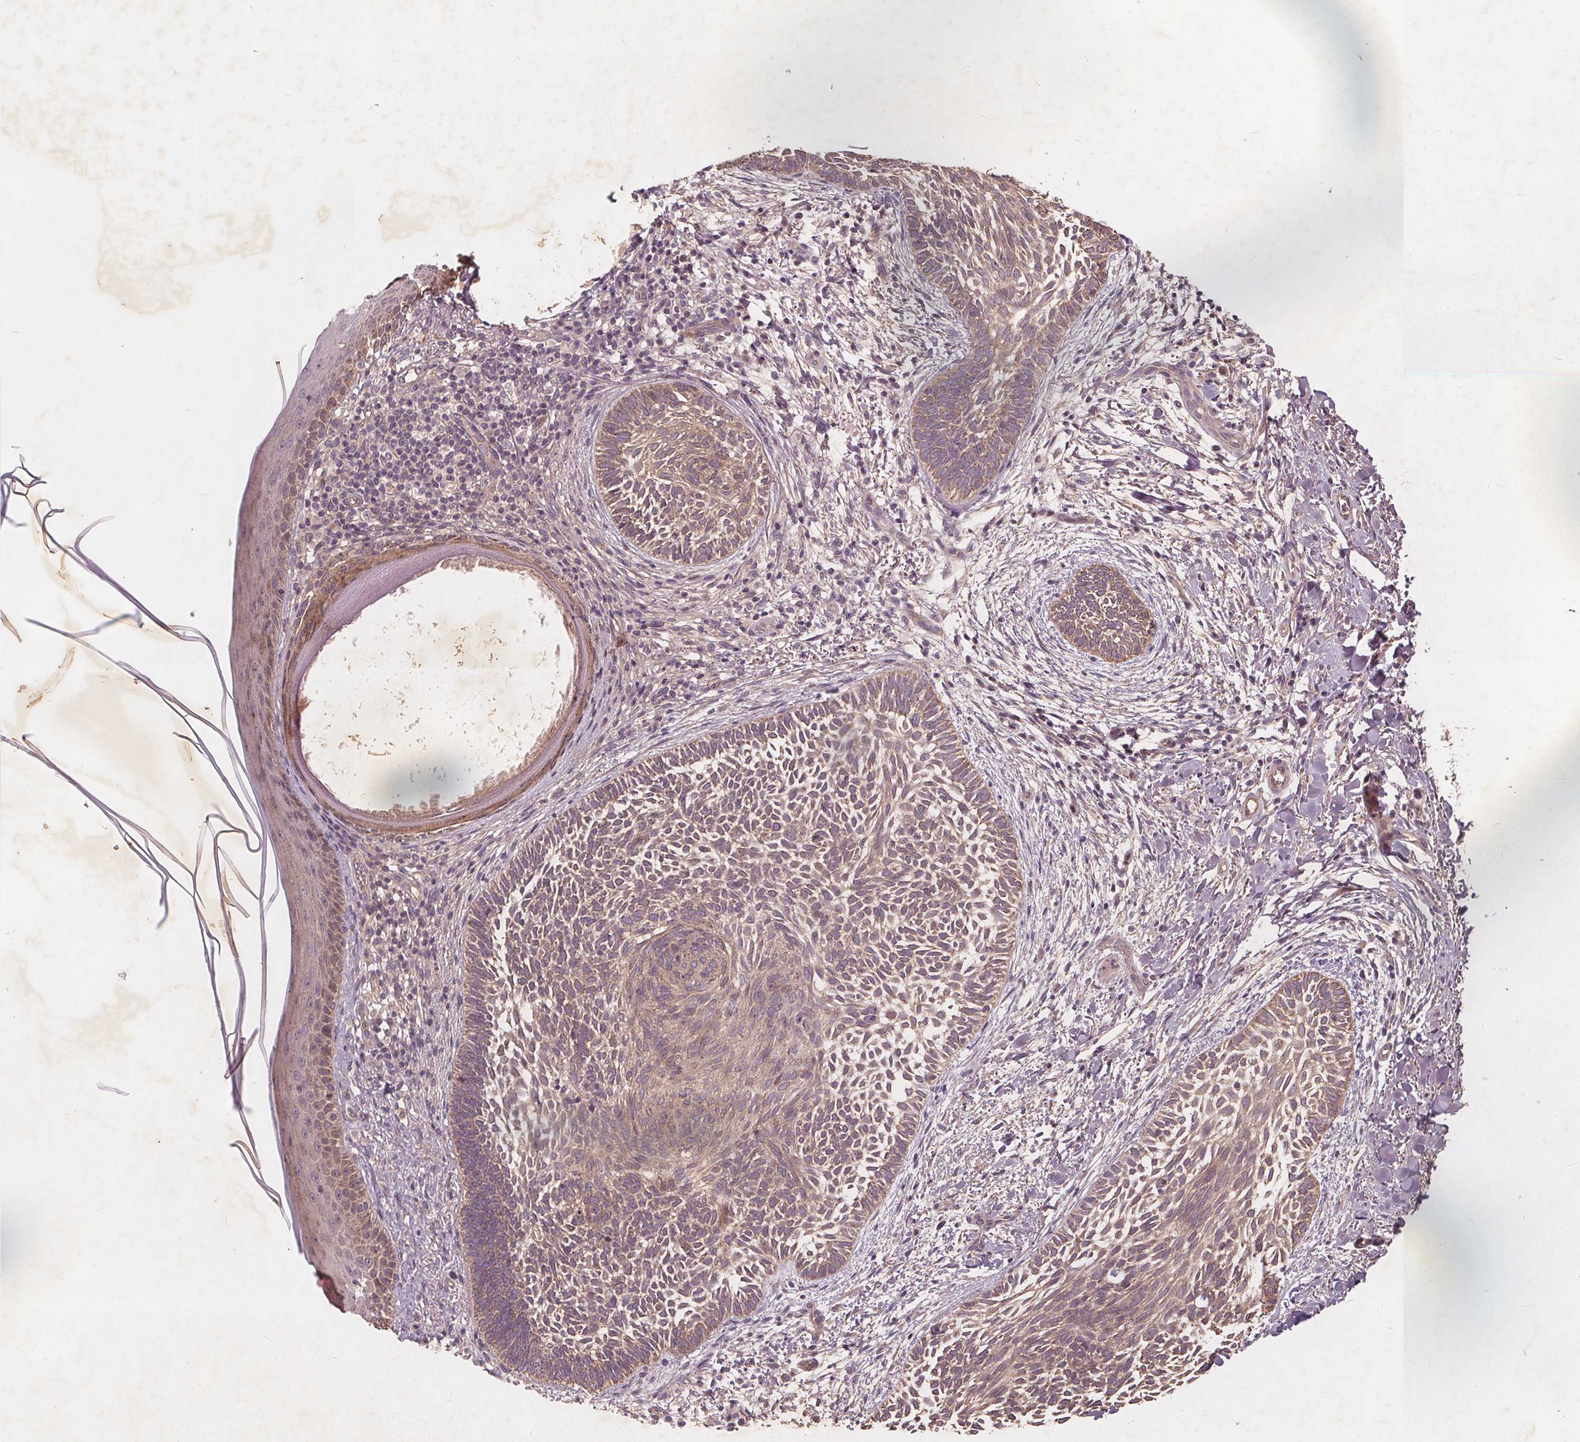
{"staining": {"intensity": "weak", "quantity": "25%-75%", "location": "cytoplasmic/membranous"}, "tissue": "skin cancer", "cell_type": "Tumor cells", "image_type": "cancer", "snomed": [{"axis": "morphology", "description": "Normal tissue, NOS"}, {"axis": "morphology", "description": "Basal cell carcinoma"}, {"axis": "topography", "description": "Skin"}], "caption": "Immunohistochemical staining of human skin cancer reveals low levels of weak cytoplasmic/membranous positivity in about 25%-75% of tumor cells.", "gene": "CSNK1G2", "patient": {"sex": "male", "age": 46}}